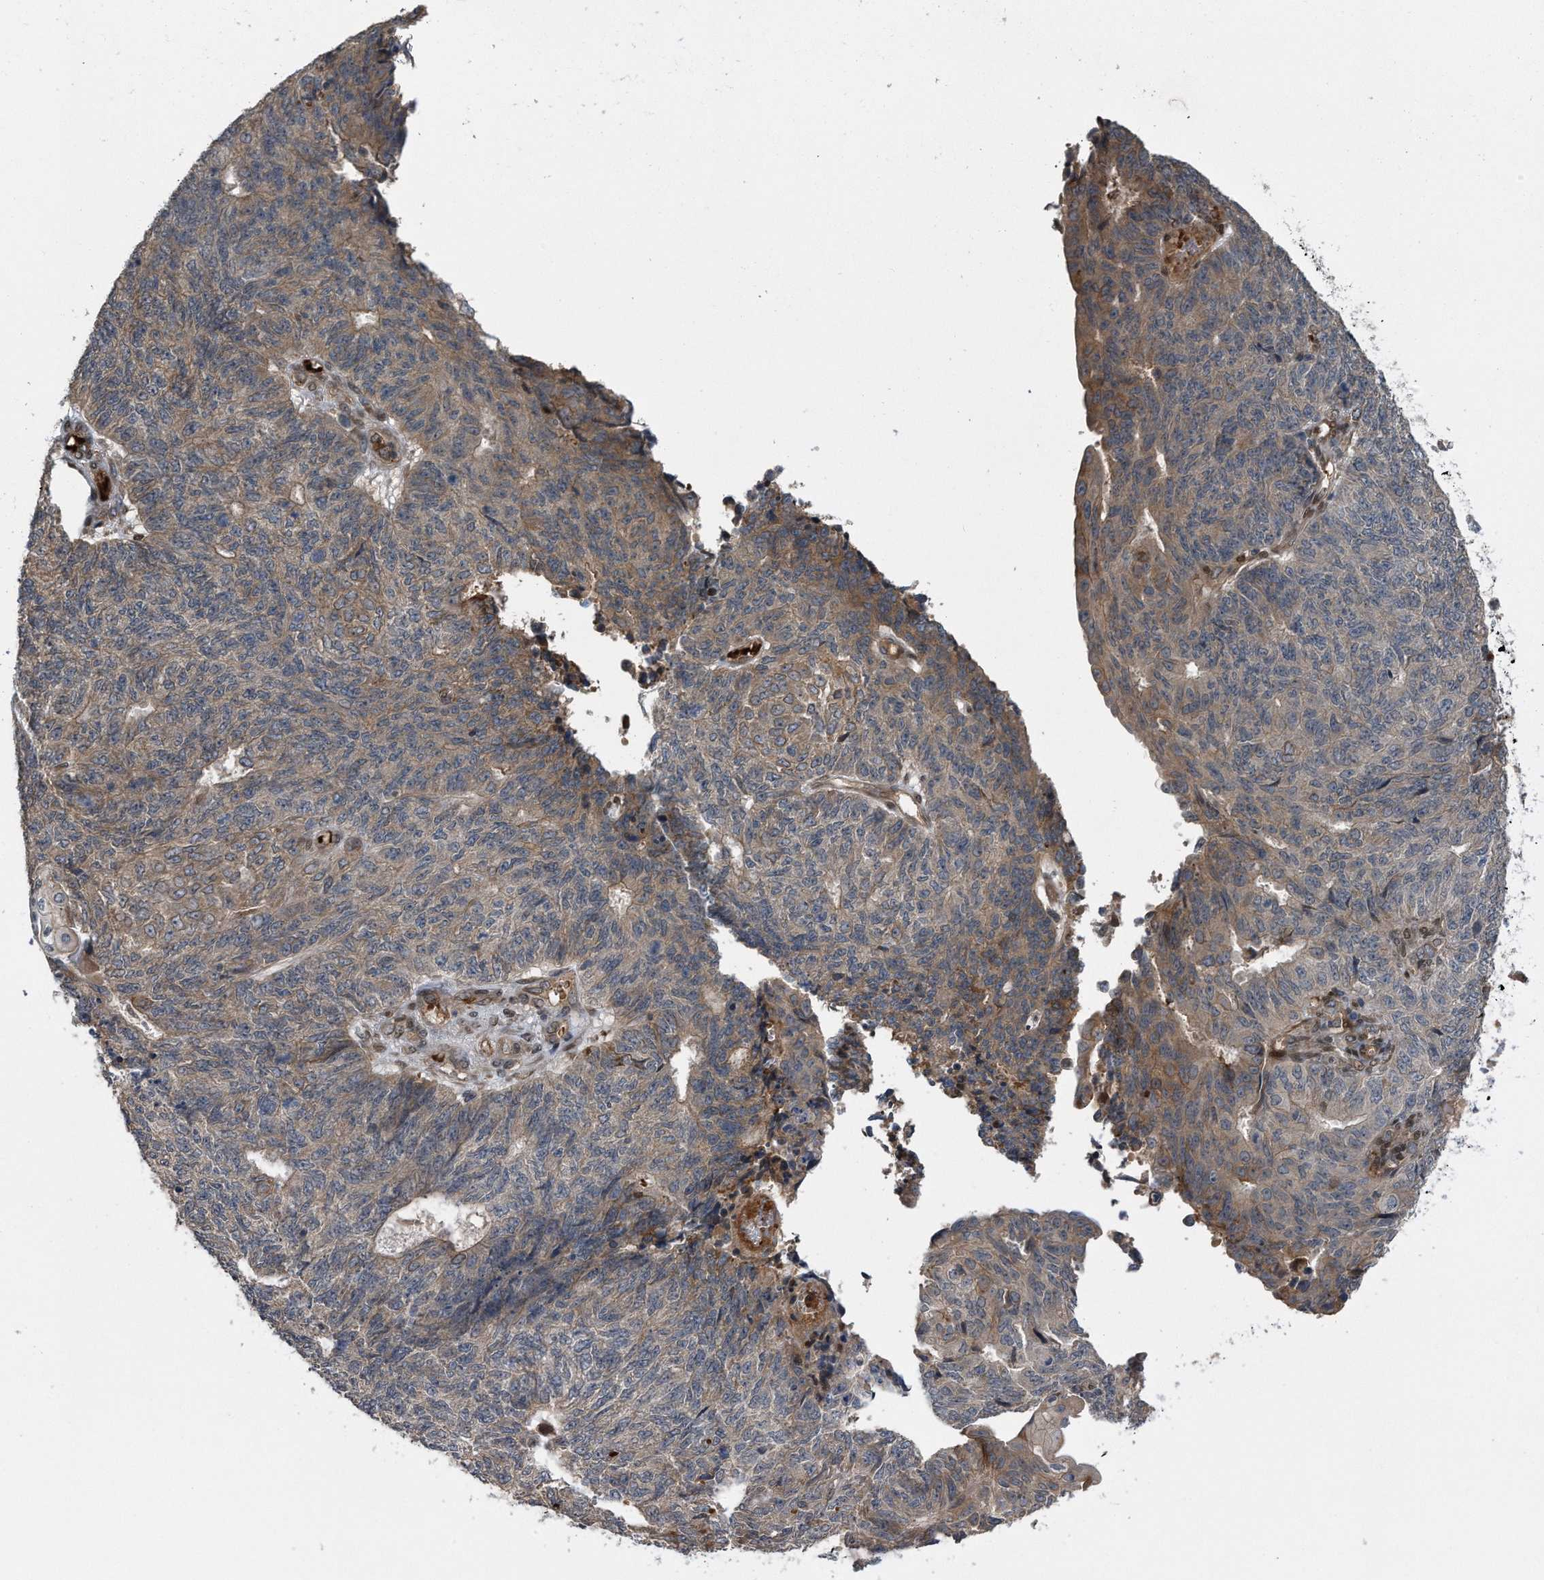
{"staining": {"intensity": "weak", "quantity": "25%-75%", "location": "cytoplasmic/membranous"}, "tissue": "endometrial cancer", "cell_type": "Tumor cells", "image_type": "cancer", "snomed": [{"axis": "morphology", "description": "Adenocarcinoma, NOS"}, {"axis": "topography", "description": "Endometrium"}], "caption": "Endometrial cancer (adenocarcinoma) stained for a protein (brown) exhibits weak cytoplasmic/membranous positive staining in about 25%-75% of tumor cells.", "gene": "ZNF79", "patient": {"sex": "female", "age": 32}}